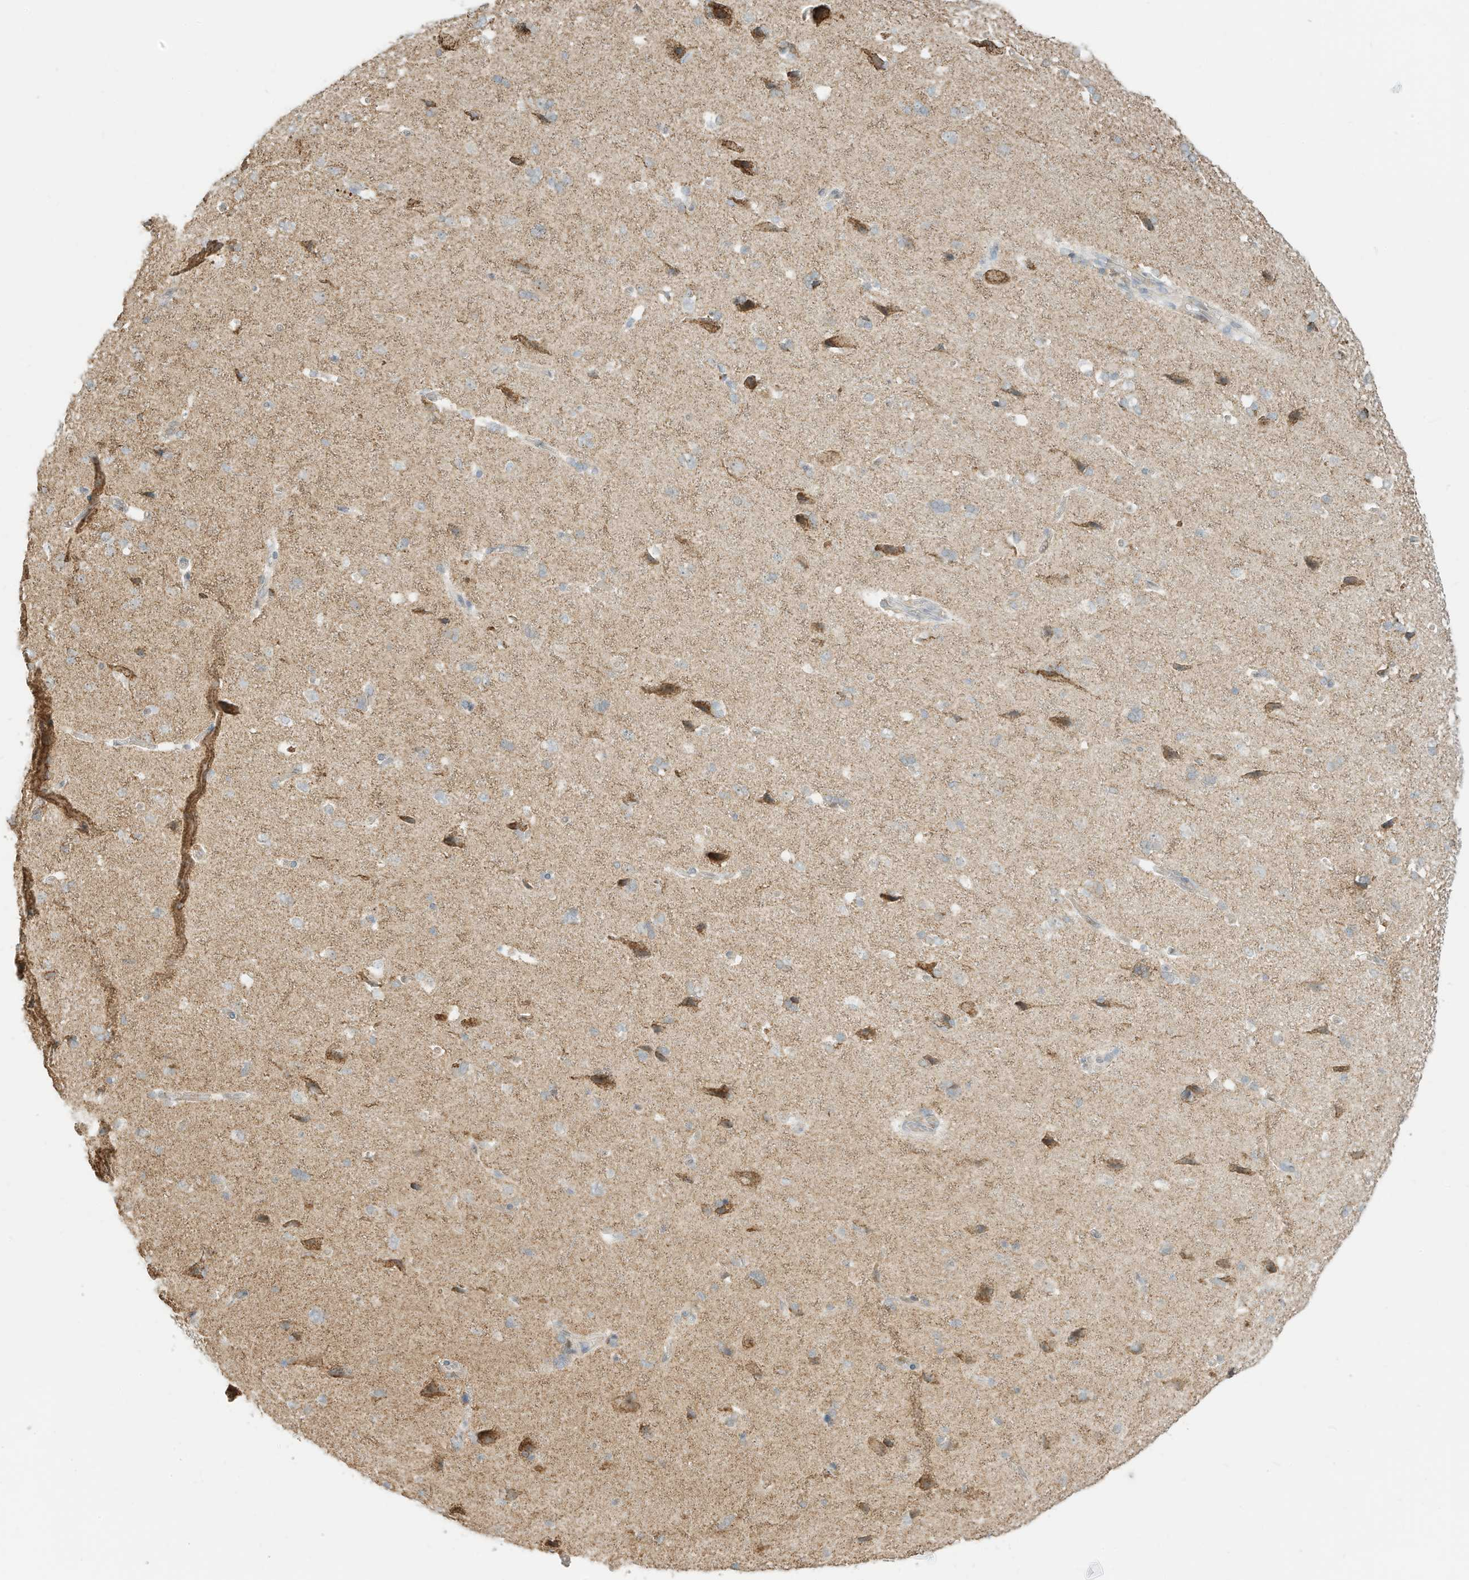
{"staining": {"intensity": "negative", "quantity": "none", "location": "none"}, "tissue": "cerebral cortex", "cell_type": "Endothelial cells", "image_type": "normal", "snomed": [{"axis": "morphology", "description": "Normal tissue, NOS"}, {"axis": "topography", "description": "Cerebral cortex"}], "caption": "Immunohistochemical staining of benign human cerebral cortex demonstrates no significant expression in endothelial cells.", "gene": "MTUS2", "patient": {"sex": "male", "age": 62}}